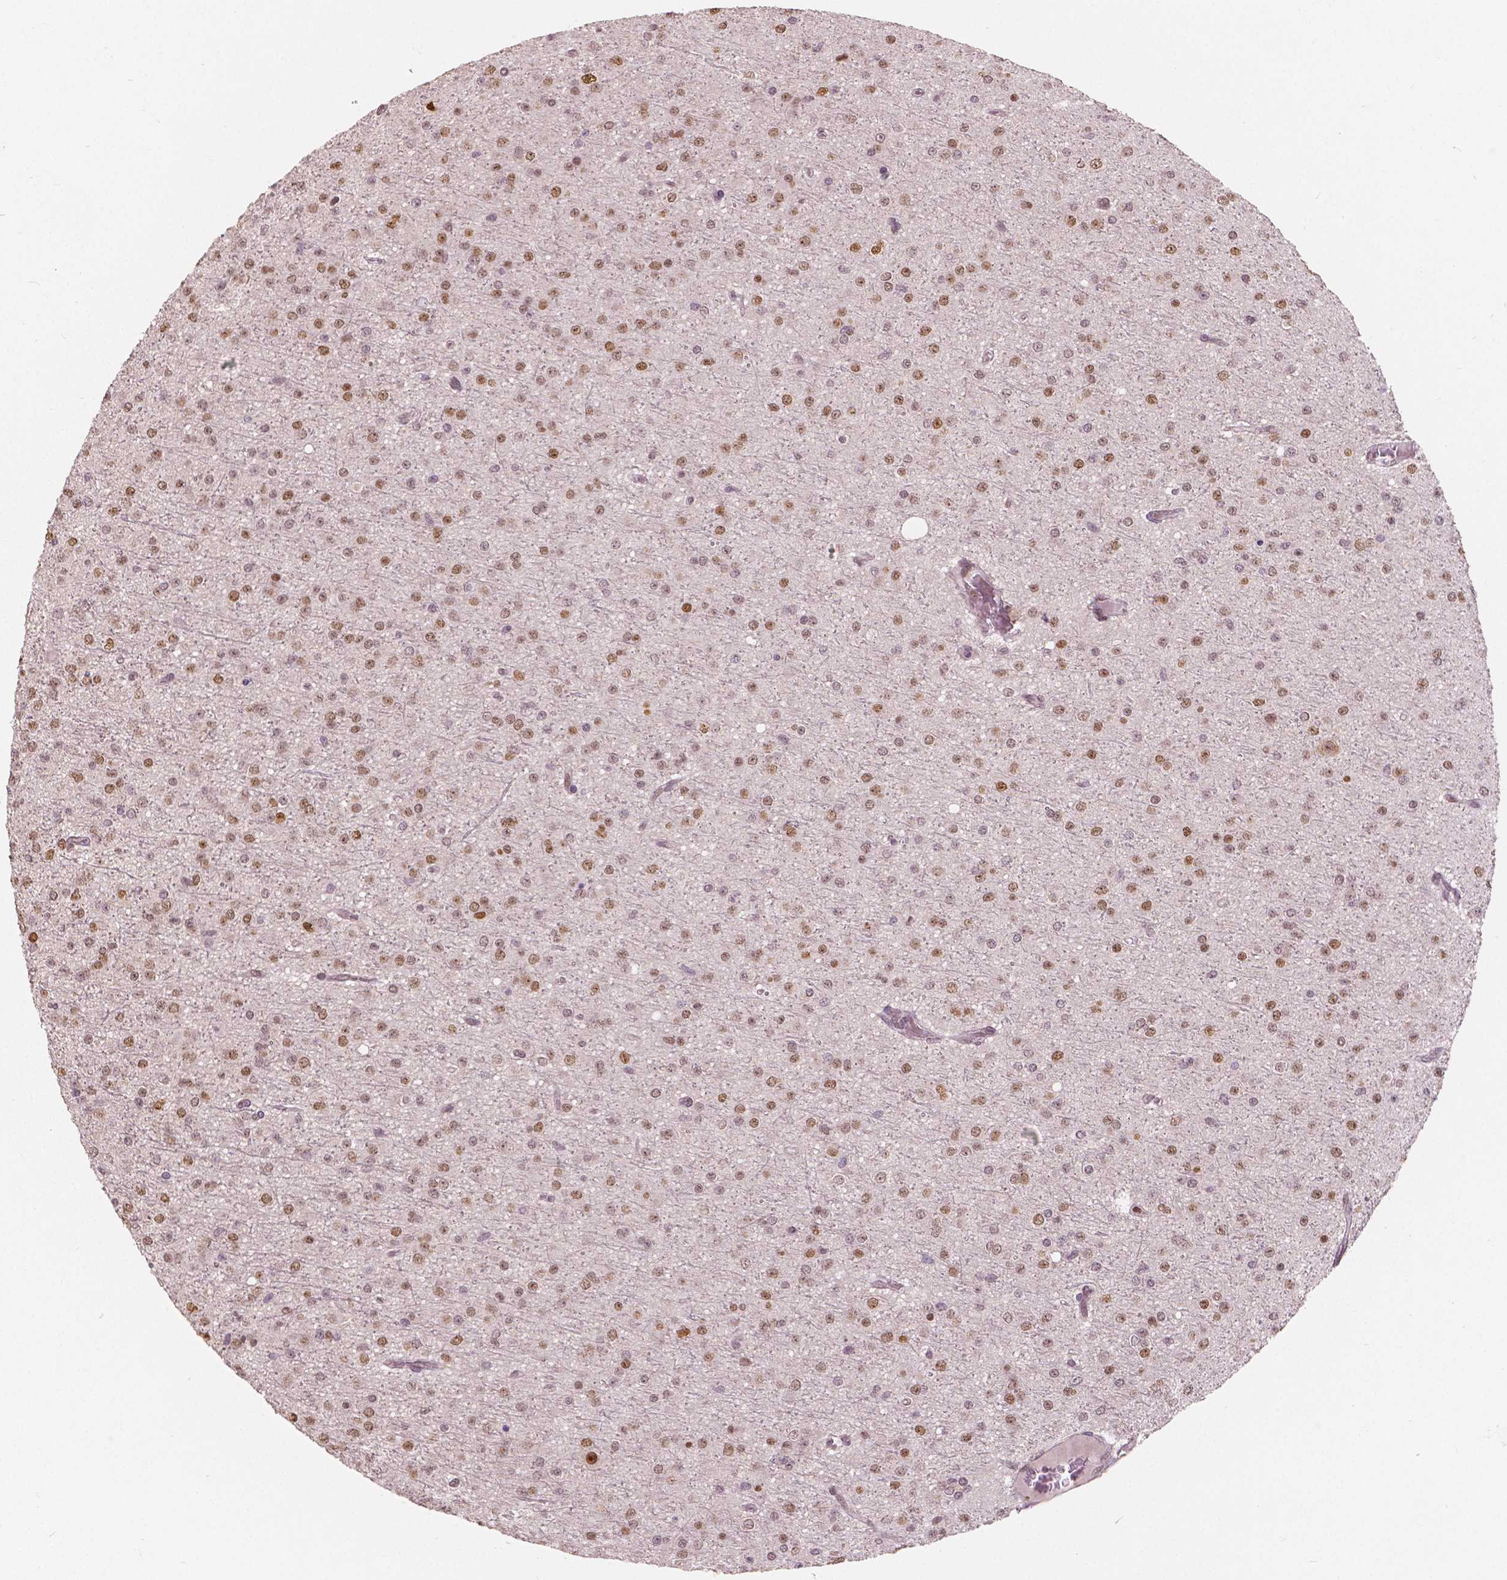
{"staining": {"intensity": "strong", "quantity": ">75%", "location": "nuclear"}, "tissue": "glioma", "cell_type": "Tumor cells", "image_type": "cancer", "snomed": [{"axis": "morphology", "description": "Glioma, malignant, Low grade"}, {"axis": "topography", "description": "Brain"}], "caption": "Immunohistochemistry image of human malignant low-grade glioma stained for a protein (brown), which reveals high levels of strong nuclear staining in approximately >75% of tumor cells.", "gene": "NSD2", "patient": {"sex": "male", "age": 27}}